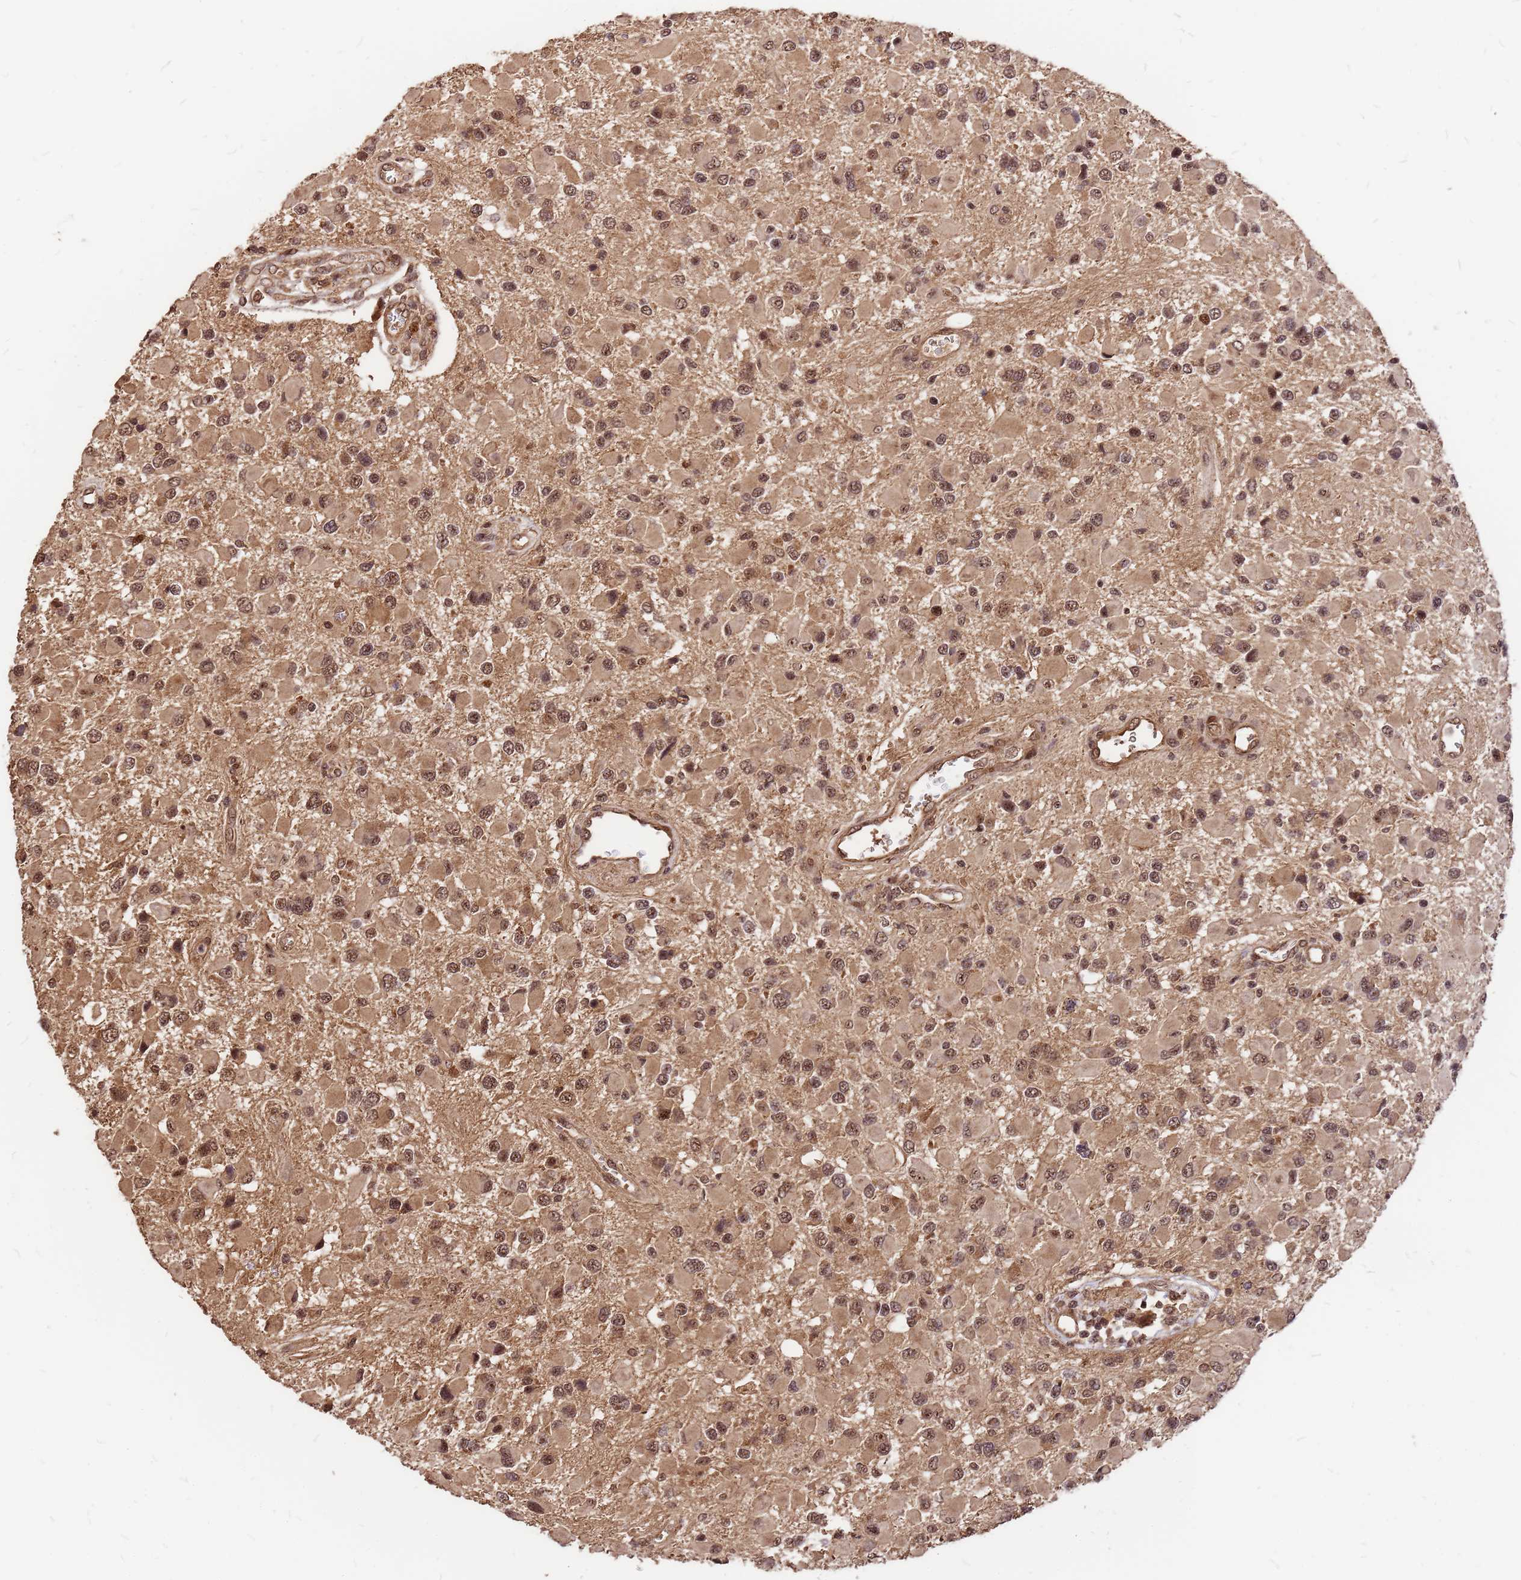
{"staining": {"intensity": "moderate", "quantity": ">75%", "location": "cytoplasmic/membranous,nuclear"}, "tissue": "glioma", "cell_type": "Tumor cells", "image_type": "cancer", "snomed": [{"axis": "morphology", "description": "Glioma, malignant, High grade"}, {"axis": "topography", "description": "Brain"}], "caption": "Human glioma stained for a protein (brown) demonstrates moderate cytoplasmic/membranous and nuclear positive positivity in about >75% of tumor cells.", "gene": "GPATCH8", "patient": {"sex": "male", "age": 53}}